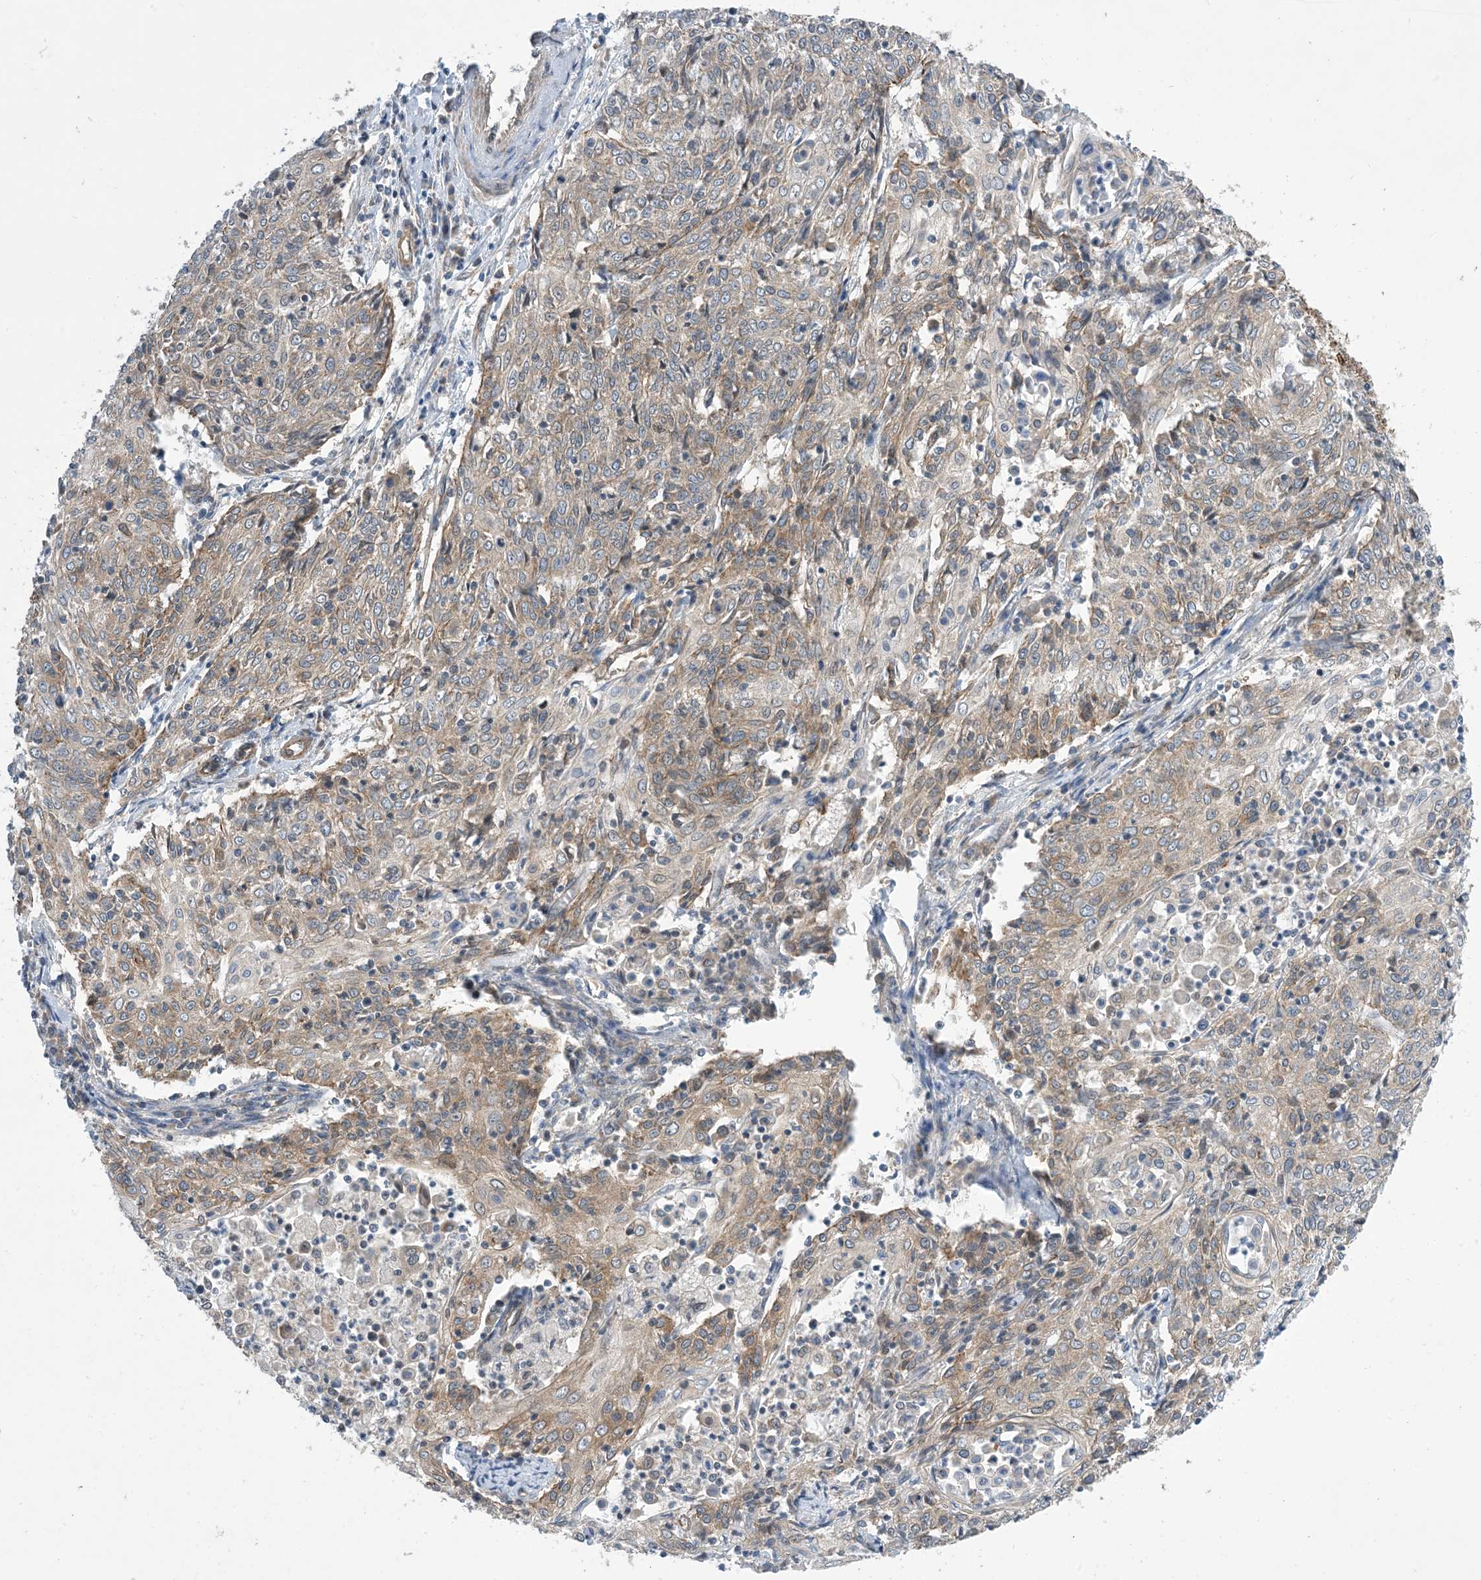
{"staining": {"intensity": "moderate", "quantity": "25%-75%", "location": "cytoplasmic/membranous"}, "tissue": "cervical cancer", "cell_type": "Tumor cells", "image_type": "cancer", "snomed": [{"axis": "morphology", "description": "Squamous cell carcinoma, NOS"}, {"axis": "topography", "description": "Cervix"}], "caption": "Cervical cancer was stained to show a protein in brown. There is medium levels of moderate cytoplasmic/membranous expression in about 25%-75% of tumor cells.", "gene": "EHBP1", "patient": {"sex": "female", "age": 48}}